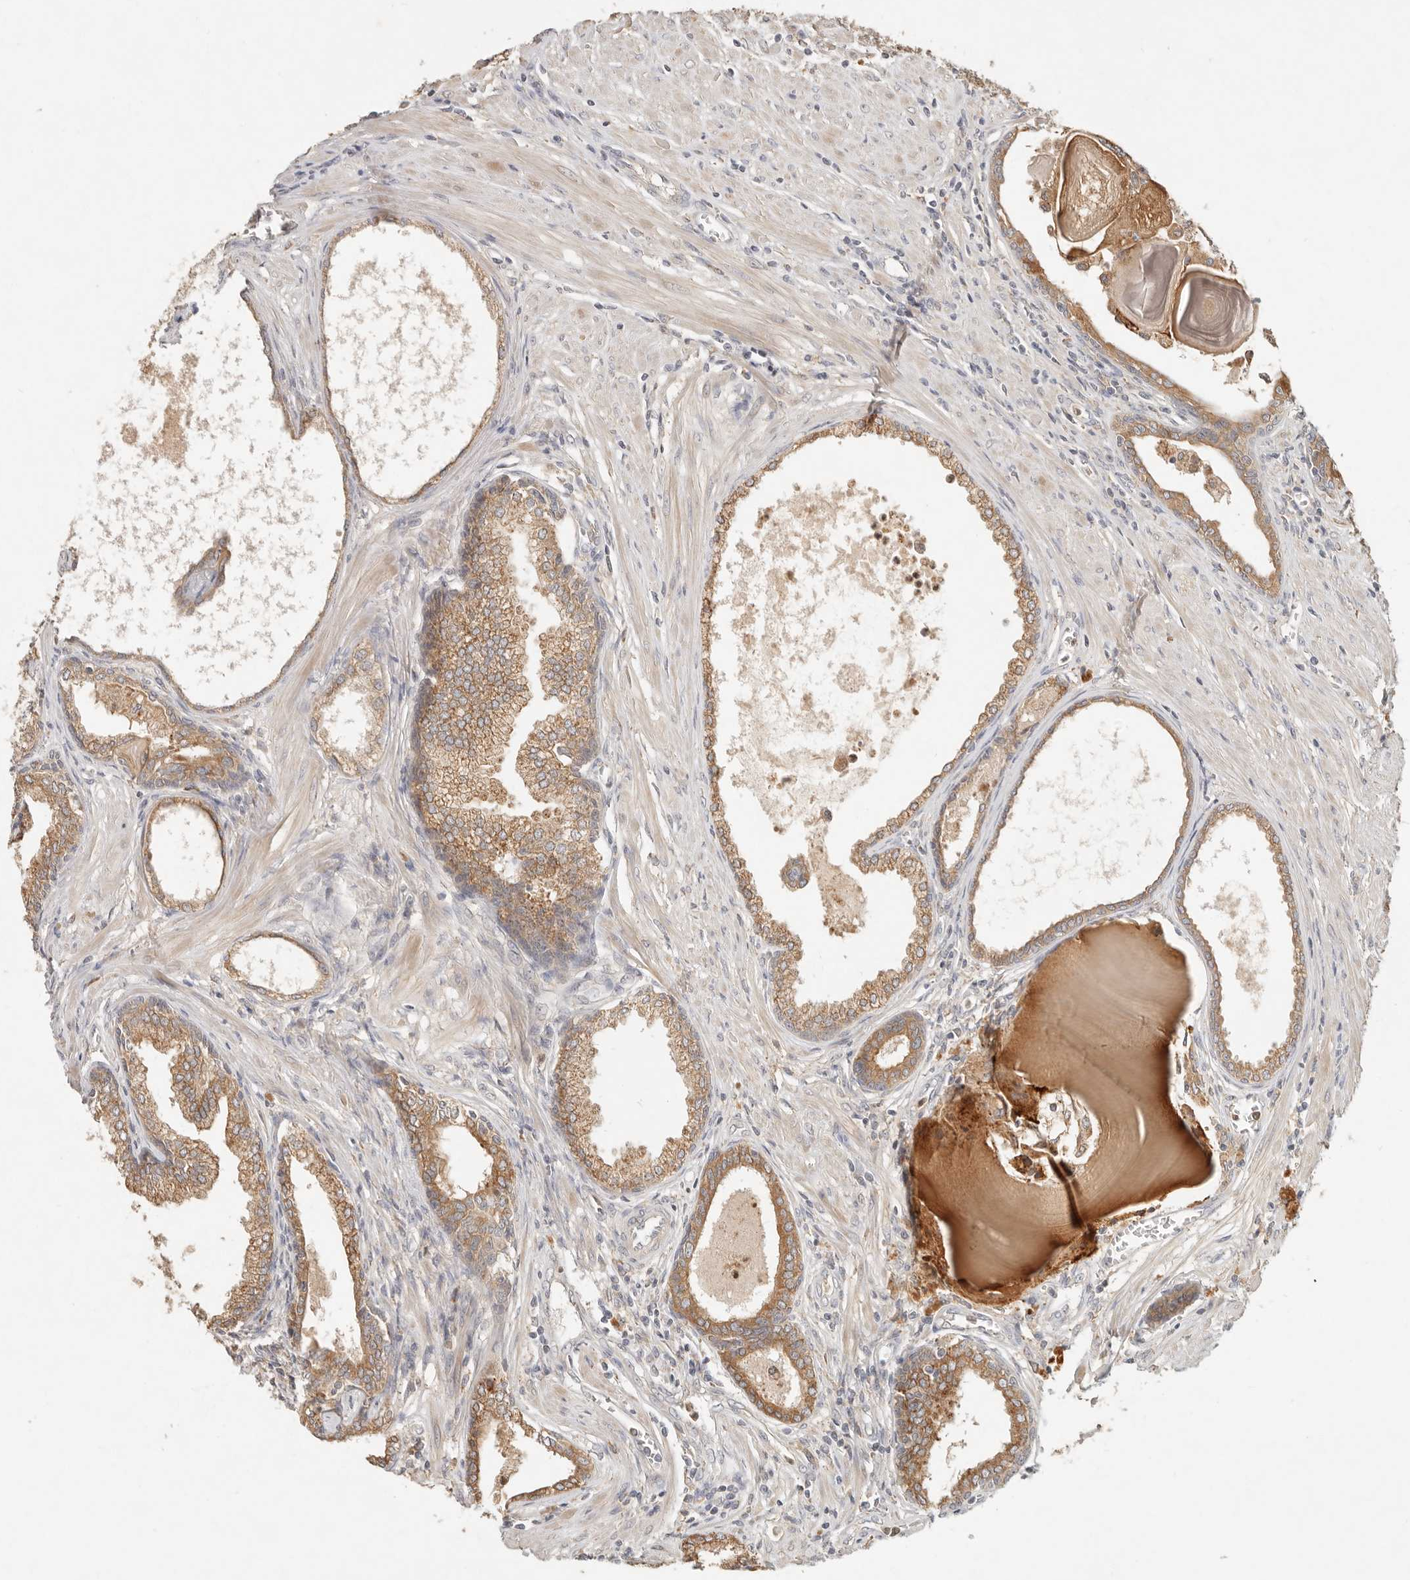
{"staining": {"intensity": "moderate", "quantity": ">75%", "location": "cytoplasmic/membranous"}, "tissue": "prostate cancer", "cell_type": "Tumor cells", "image_type": "cancer", "snomed": [{"axis": "morphology", "description": "Adenocarcinoma, High grade"}, {"axis": "topography", "description": "Prostate"}], "caption": "Tumor cells demonstrate medium levels of moderate cytoplasmic/membranous expression in about >75% of cells in adenocarcinoma (high-grade) (prostate).", "gene": "ARHGEF10L", "patient": {"sex": "male", "age": 62}}